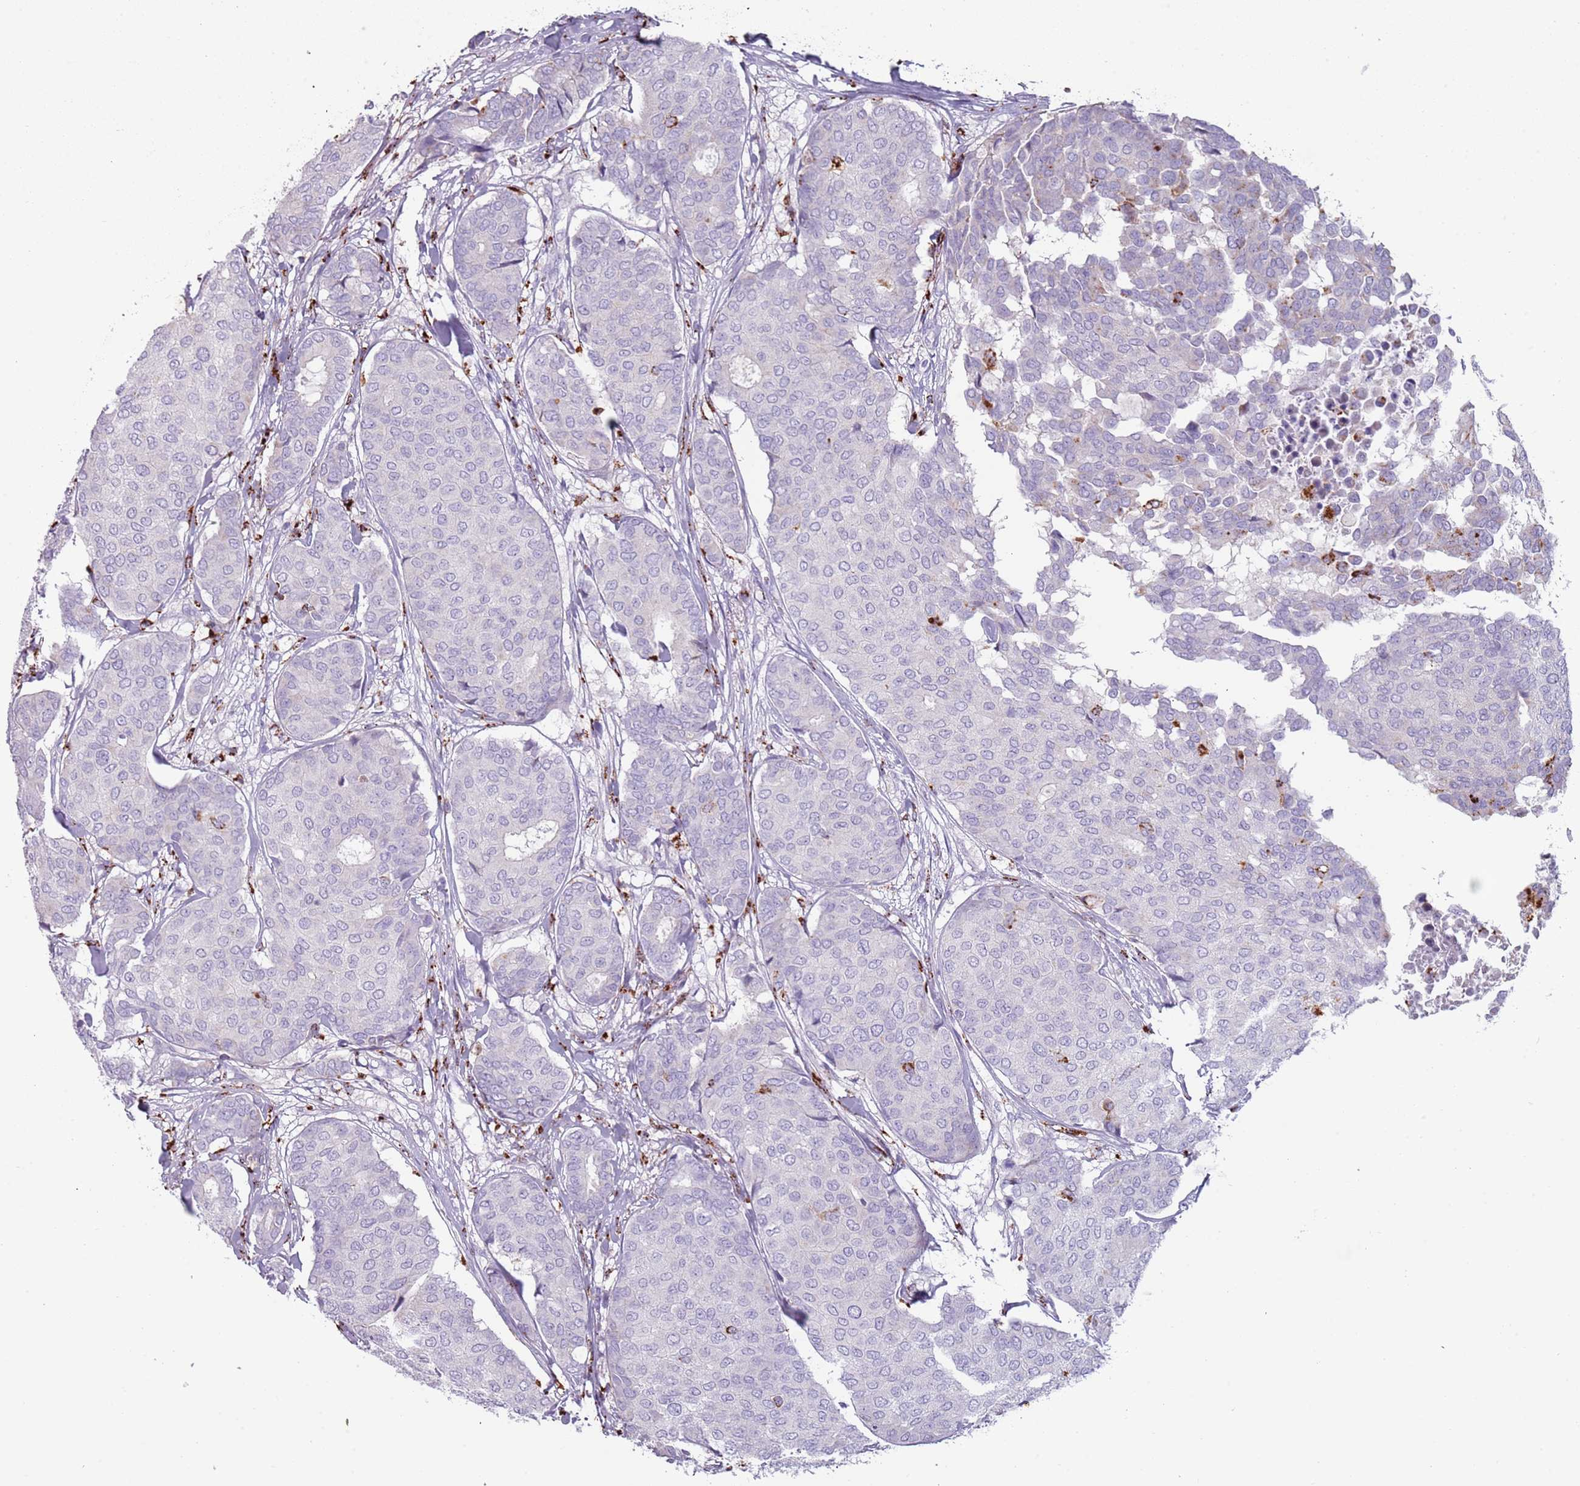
{"staining": {"intensity": "negative", "quantity": "none", "location": "none"}, "tissue": "breast cancer", "cell_type": "Tumor cells", "image_type": "cancer", "snomed": [{"axis": "morphology", "description": "Duct carcinoma"}, {"axis": "topography", "description": "Breast"}], "caption": "Invasive ductal carcinoma (breast) stained for a protein using immunohistochemistry reveals no staining tumor cells.", "gene": "NWD2", "patient": {"sex": "female", "age": 75}}